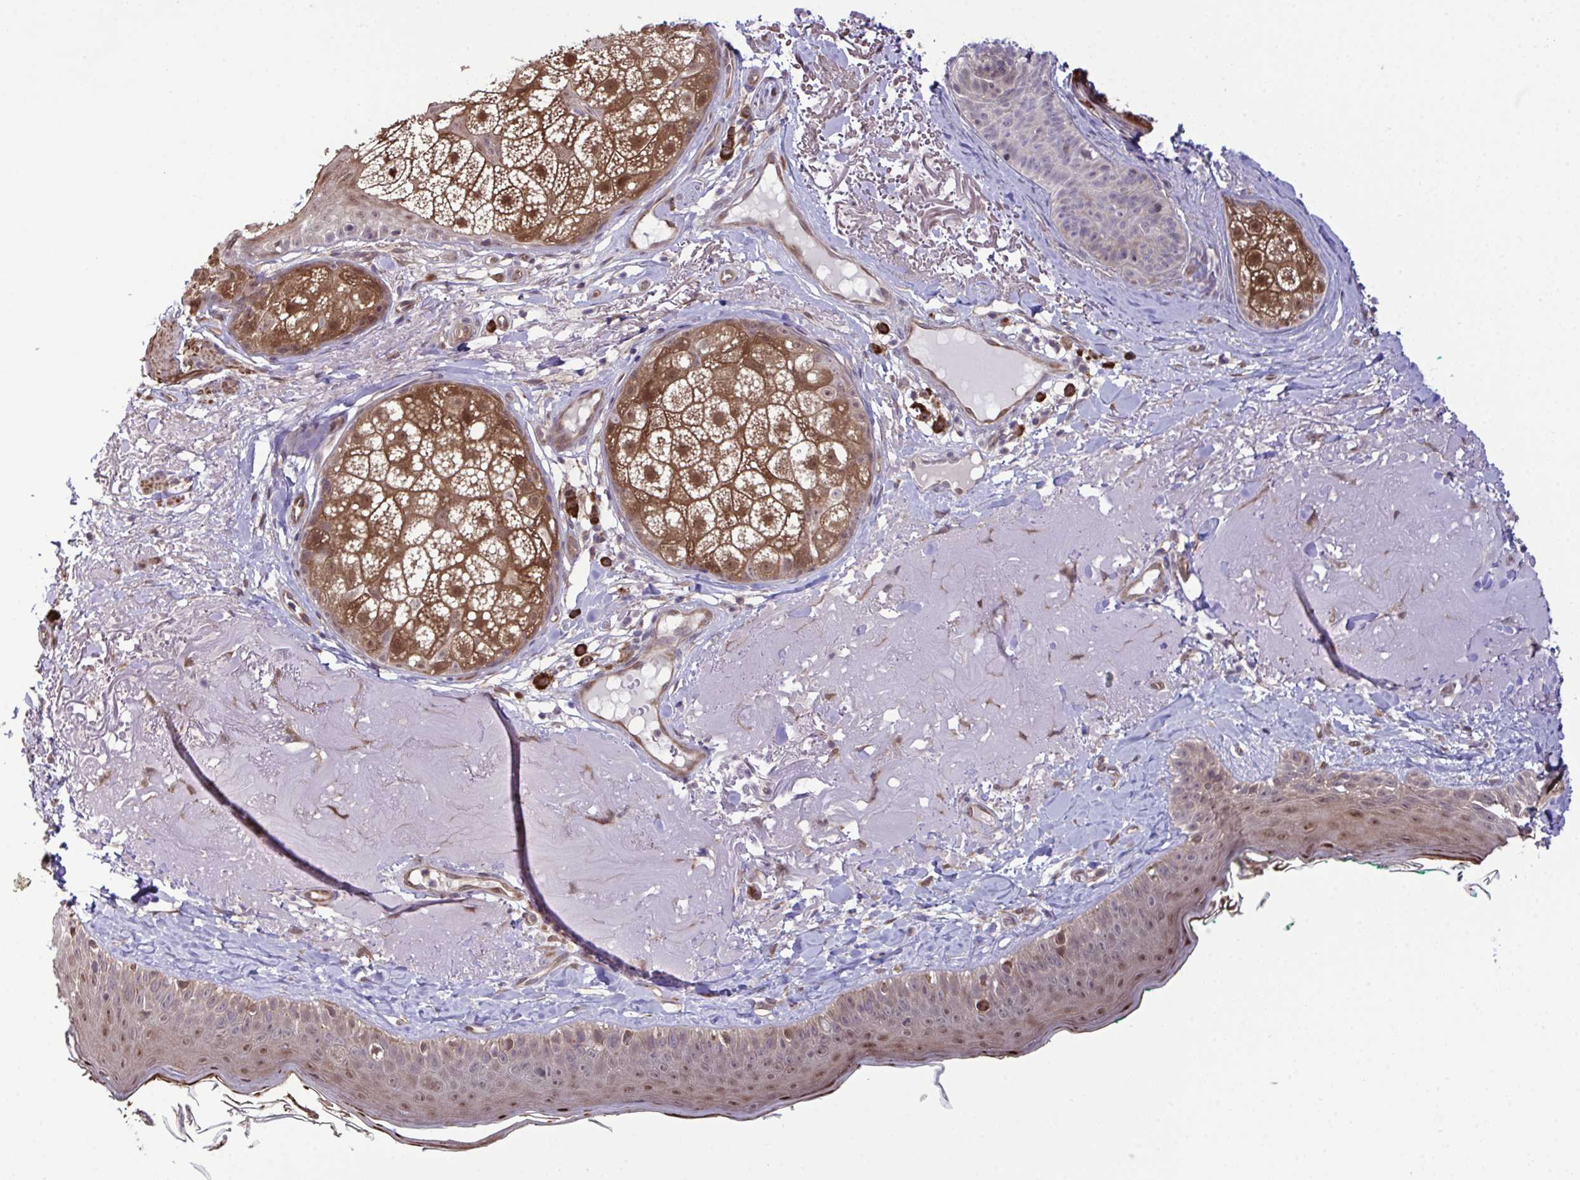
{"staining": {"intensity": "moderate", "quantity": "25%-75%", "location": "cytoplasmic/membranous"}, "tissue": "skin", "cell_type": "Fibroblasts", "image_type": "normal", "snomed": [{"axis": "morphology", "description": "Normal tissue, NOS"}, {"axis": "topography", "description": "Skin"}], "caption": "DAB immunohistochemical staining of normal skin shows moderate cytoplasmic/membranous protein expression in about 25%-75% of fibroblasts. (Stains: DAB (3,3'-diaminobenzidine) in brown, nuclei in blue, Microscopy: brightfield microscopy at high magnification).", "gene": "CMPK1", "patient": {"sex": "male", "age": 73}}